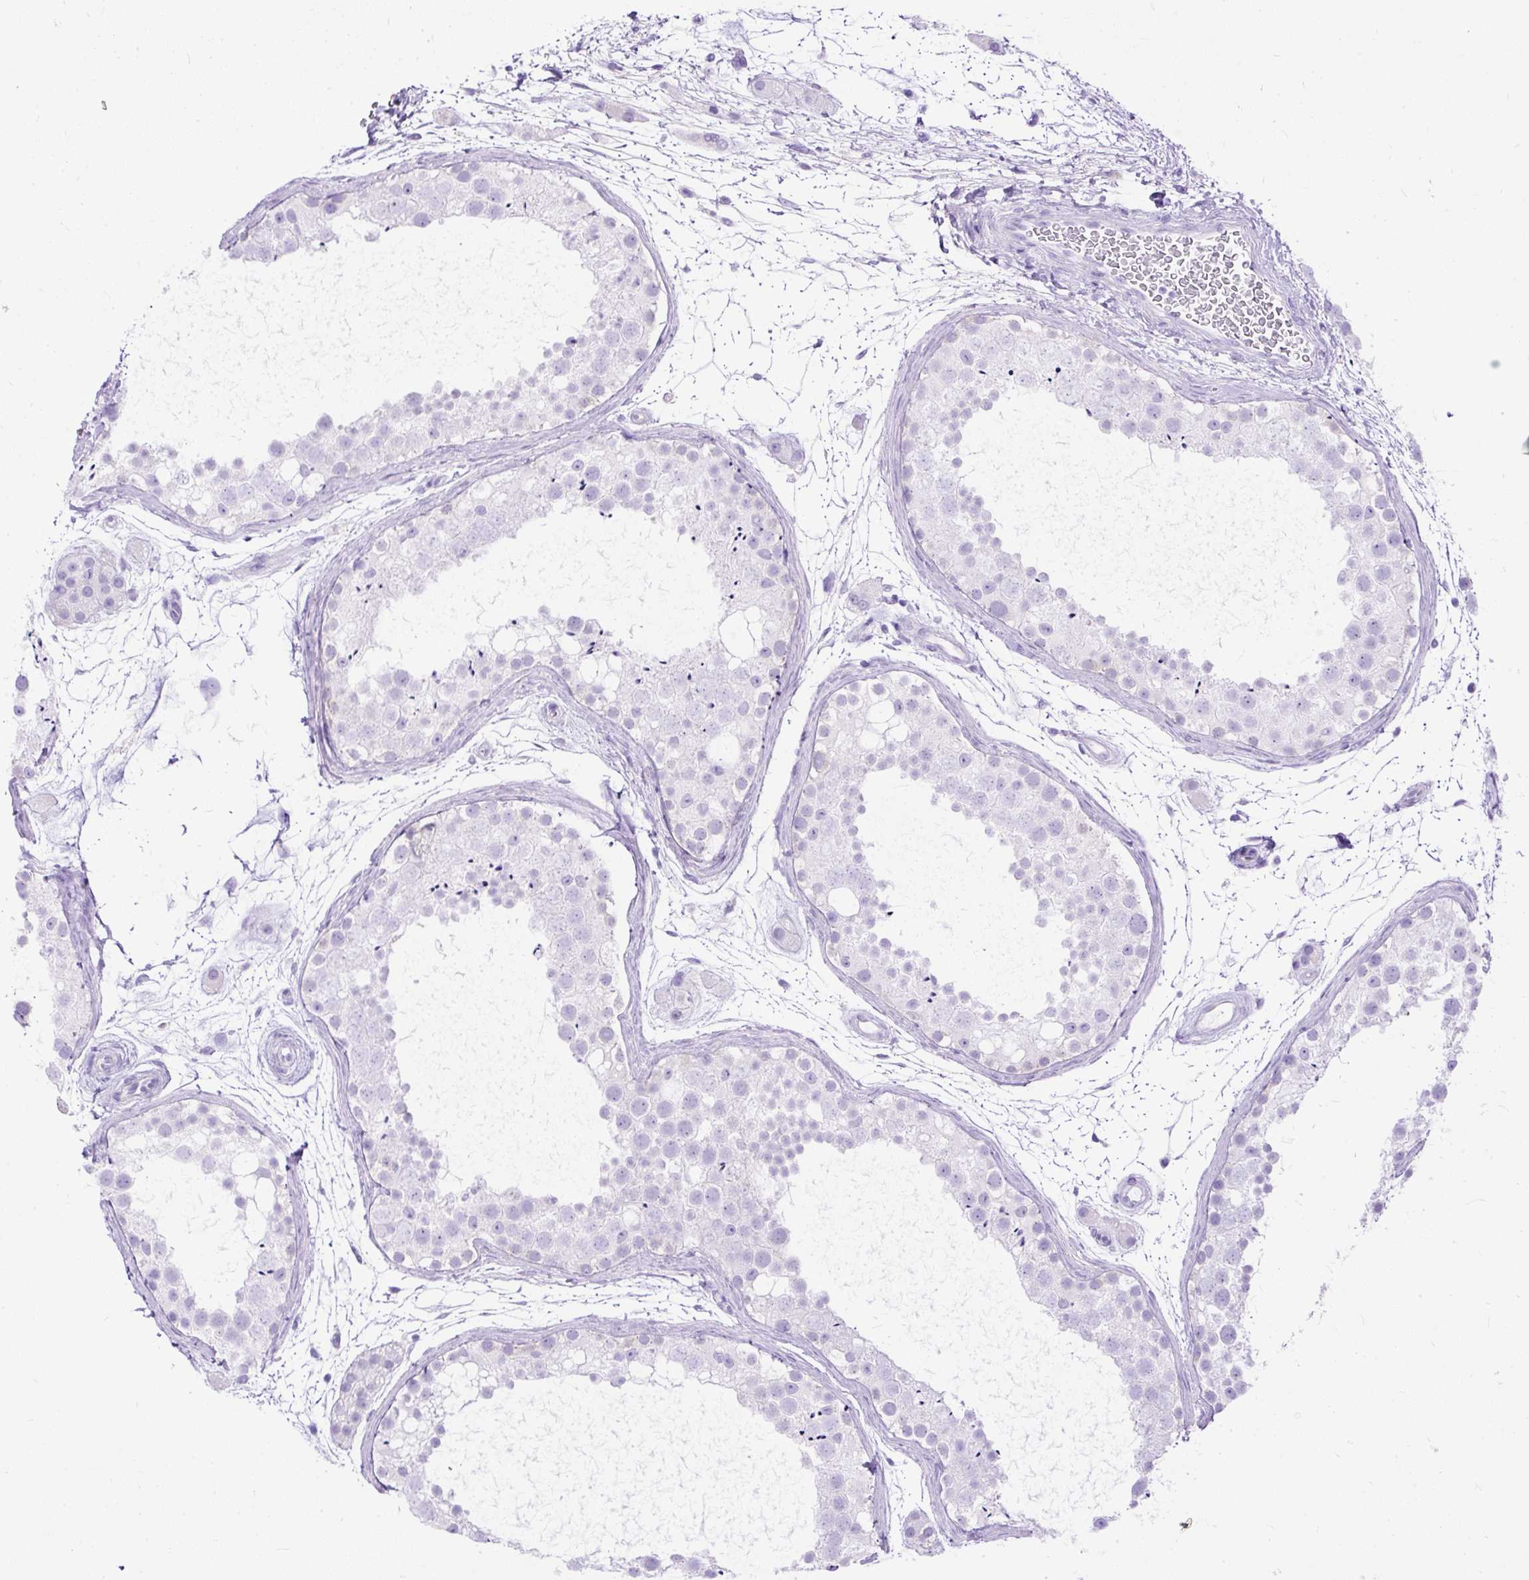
{"staining": {"intensity": "negative", "quantity": "none", "location": "none"}, "tissue": "testis", "cell_type": "Cells in seminiferous ducts", "image_type": "normal", "snomed": [{"axis": "morphology", "description": "Normal tissue, NOS"}, {"axis": "topography", "description": "Testis"}], "caption": "High magnification brightfield microscopy of normal testis stained with DAB (brown) and counterstained with hematoxylin (blue): cells in seminiferous ducts show no significant expression. (DAB (3,3'-diaminobenzidine) IHC with hematoxylin counter stain).", "gene": "HEY1", "patient": {"sex": "male", "age": 41}}